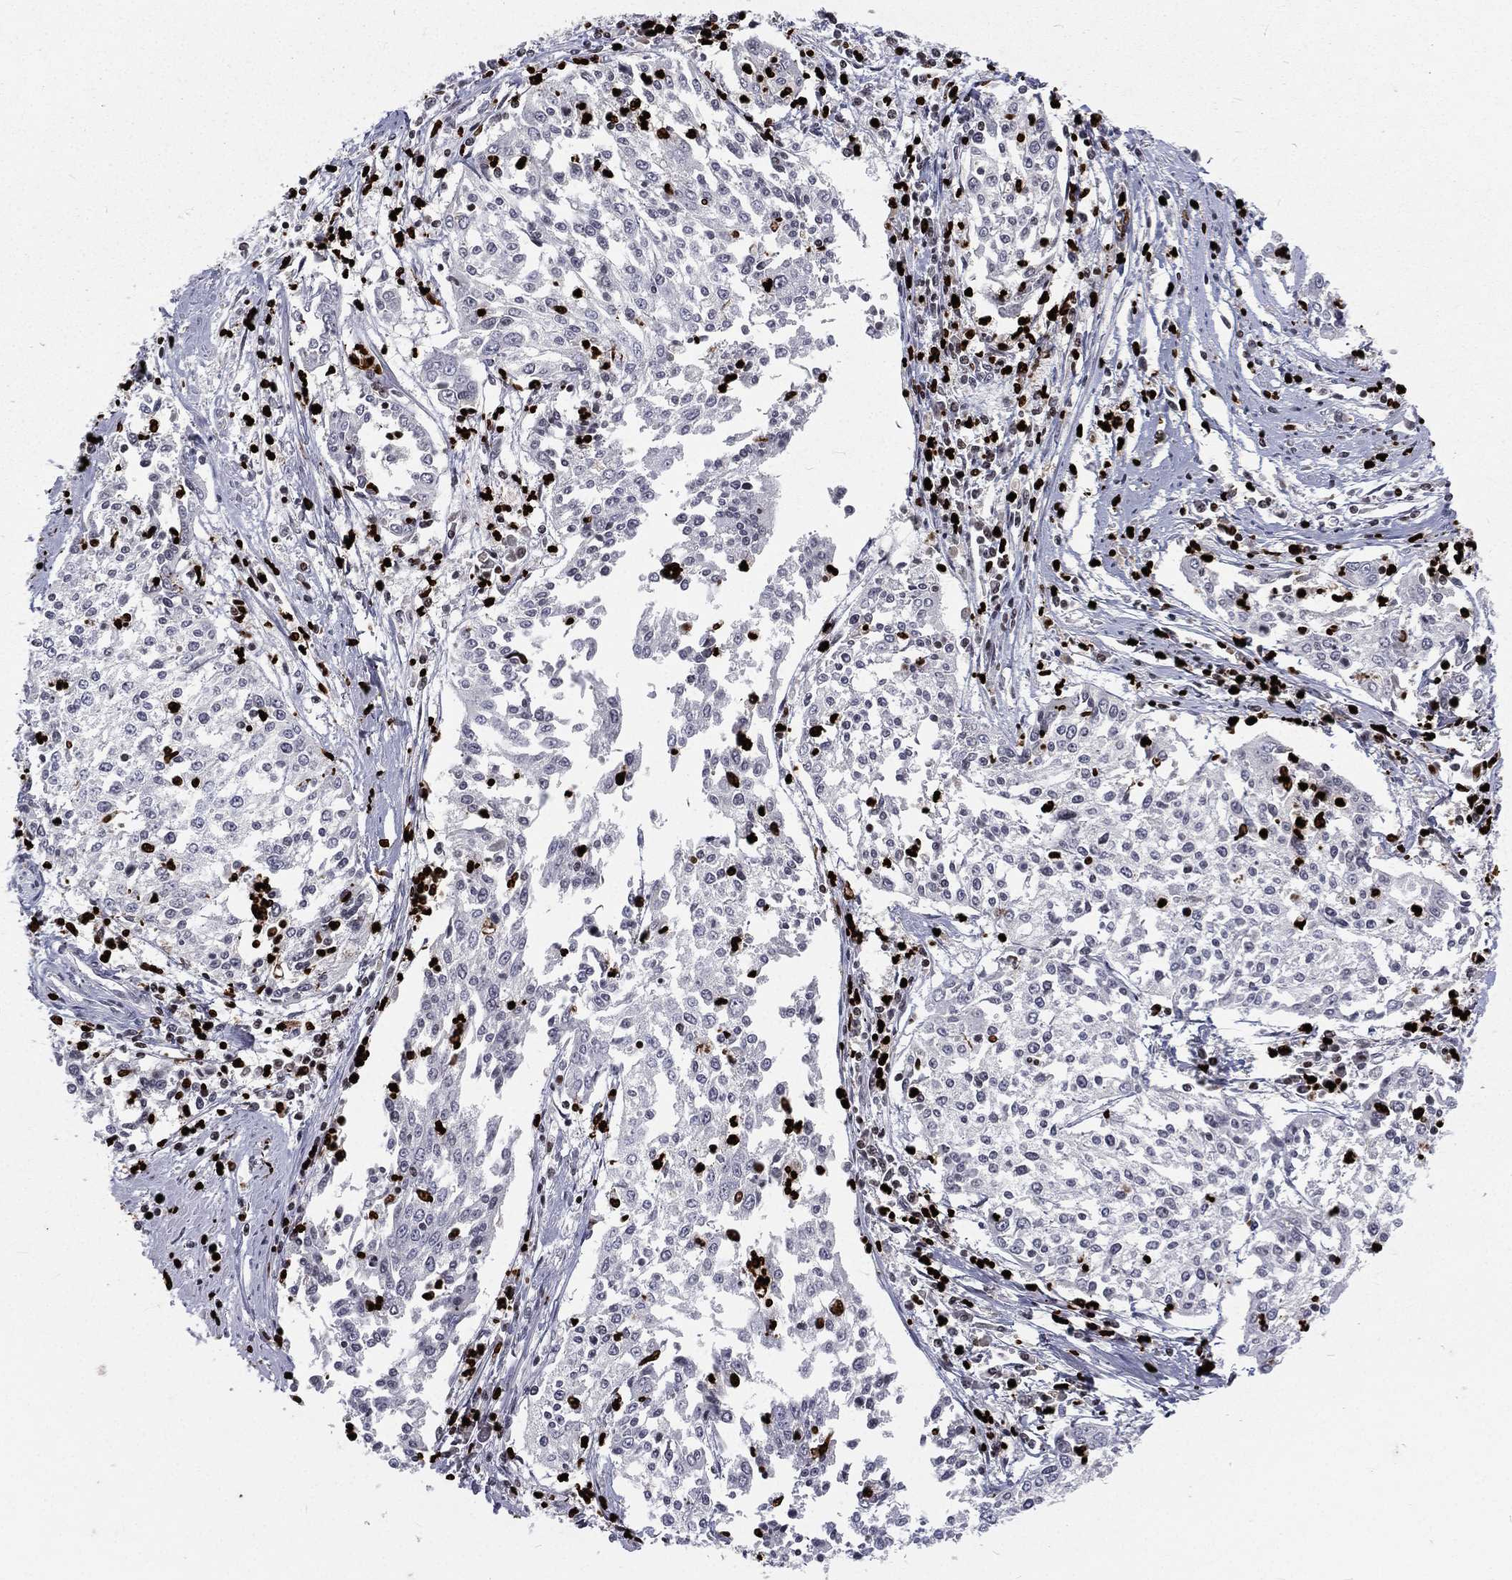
{"staining": {"intensity": "negative", "quantity": "none", "location": "none"}, "tissue": "cervical cancer", "cell_type": "Tumor cells", "image_type": "cancer", "snomed": [{"axis": "morphology", "description": "Squamous cell carcinoma, NOS"}, {"axis": "topography", "description": "Cervix"}], "caption": "Immunohistochemistry (IHC) micrograph of human squamous cell carcinoma (cervical) stained for a protein (brown), which exhibits no expression in tumor cells. Brightfield microscopy of immunohistochemistry (IHC) stained with DAB (brown) and hematoxylin (blue), captured at high magnification.", "gene": "MNDA", "patient": {"sex": "female", "age": 41}}